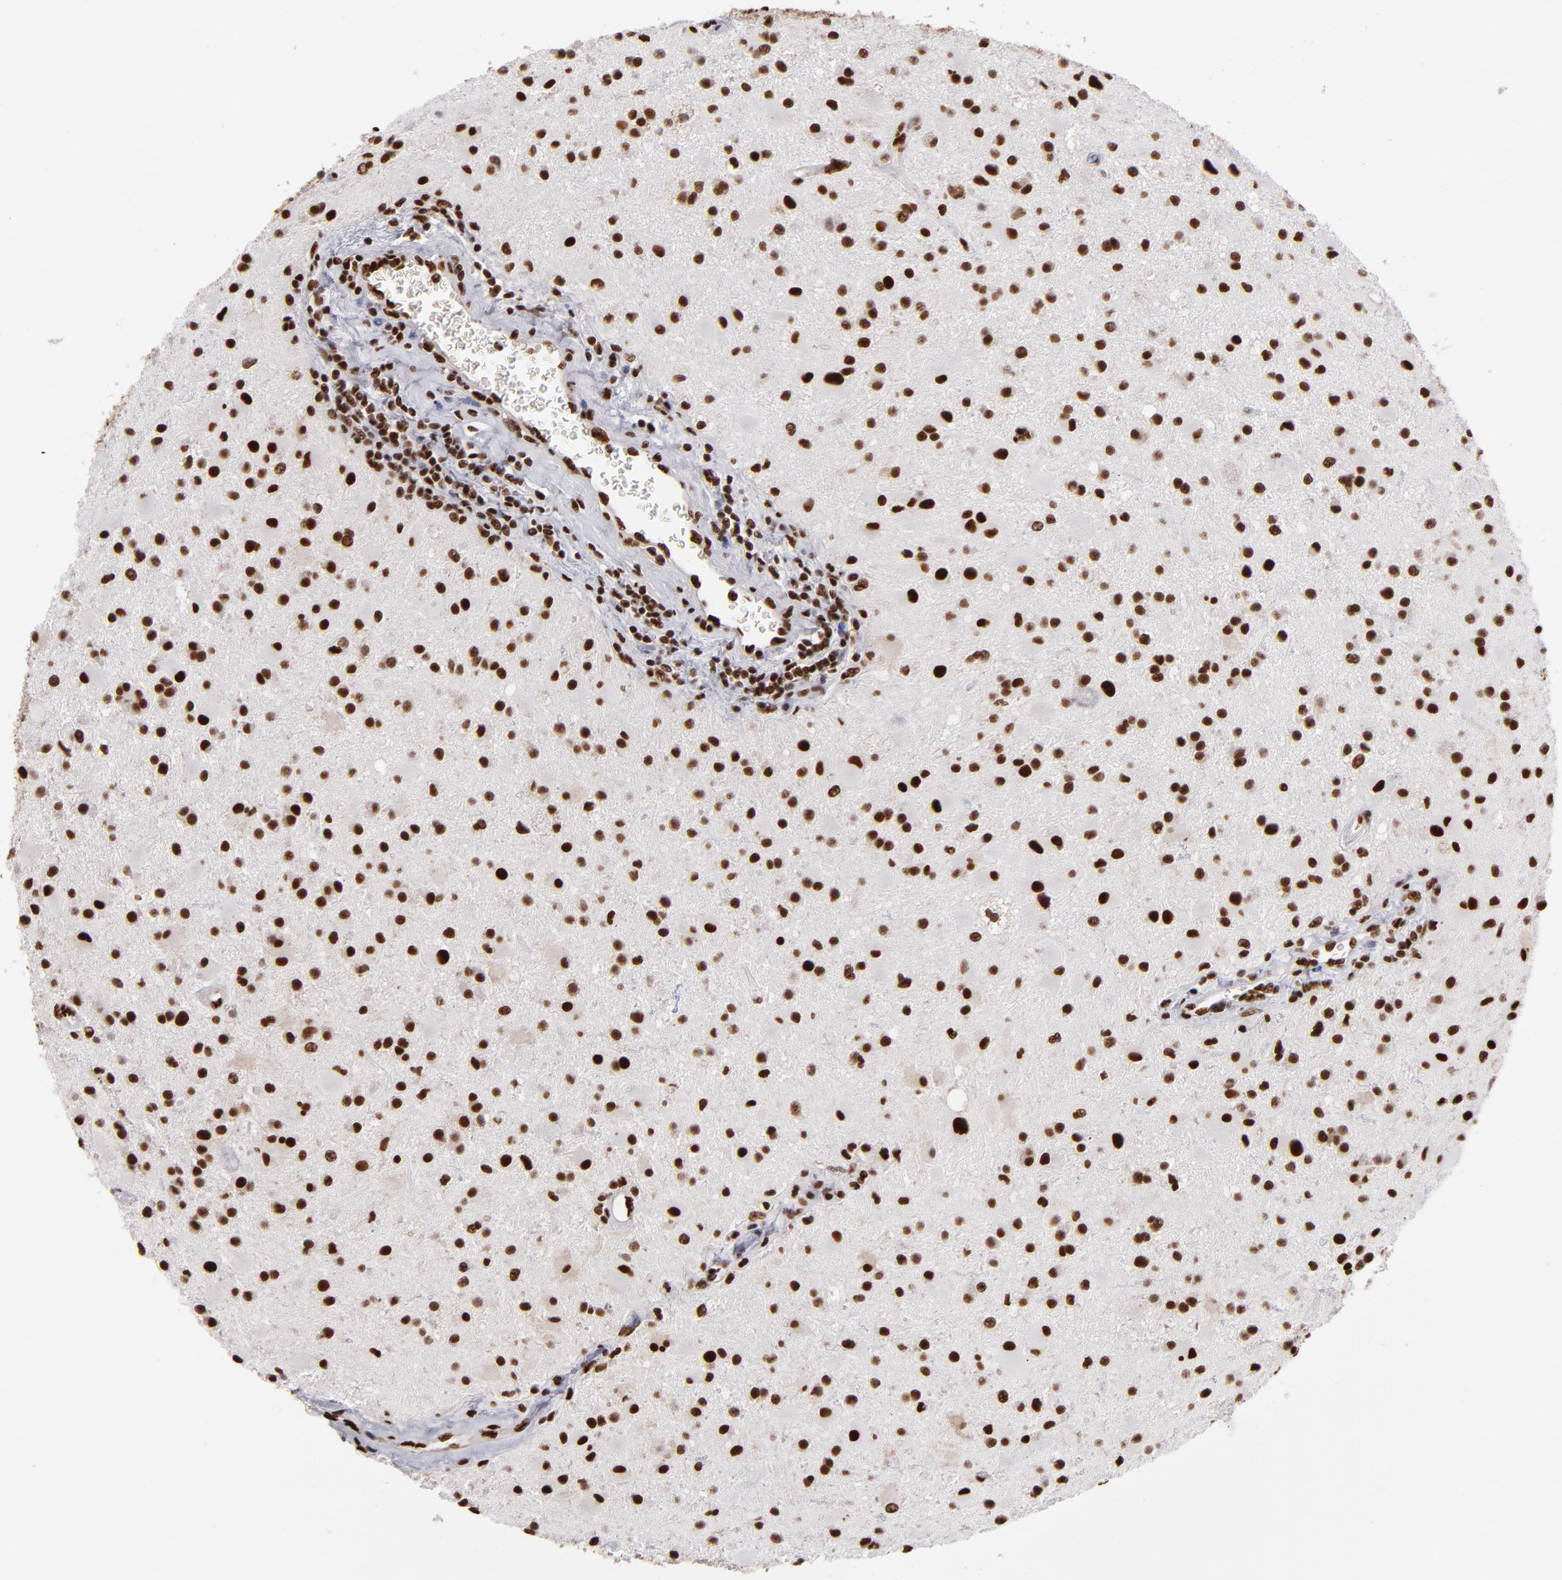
{"staining": {"intensity": "strong", "quantity": ">75%", "location": "nuclear"}, "tissue": "glioma", "cell_type": "Tumor cells", "image_type": "cancer", "snomed": [{"axis": "morphology", "description": "Glioma, malignant, Low grade"}, {"axis": "topography", "description": "Brain"}], "caption": "This image exhibits IHC staining of malignant glioma (low-grade), with high strong nuclear positivity in approximately >75% of tumor cells.", "gene": "MRE11", "patient": {"sex": "male", "age": 58}}